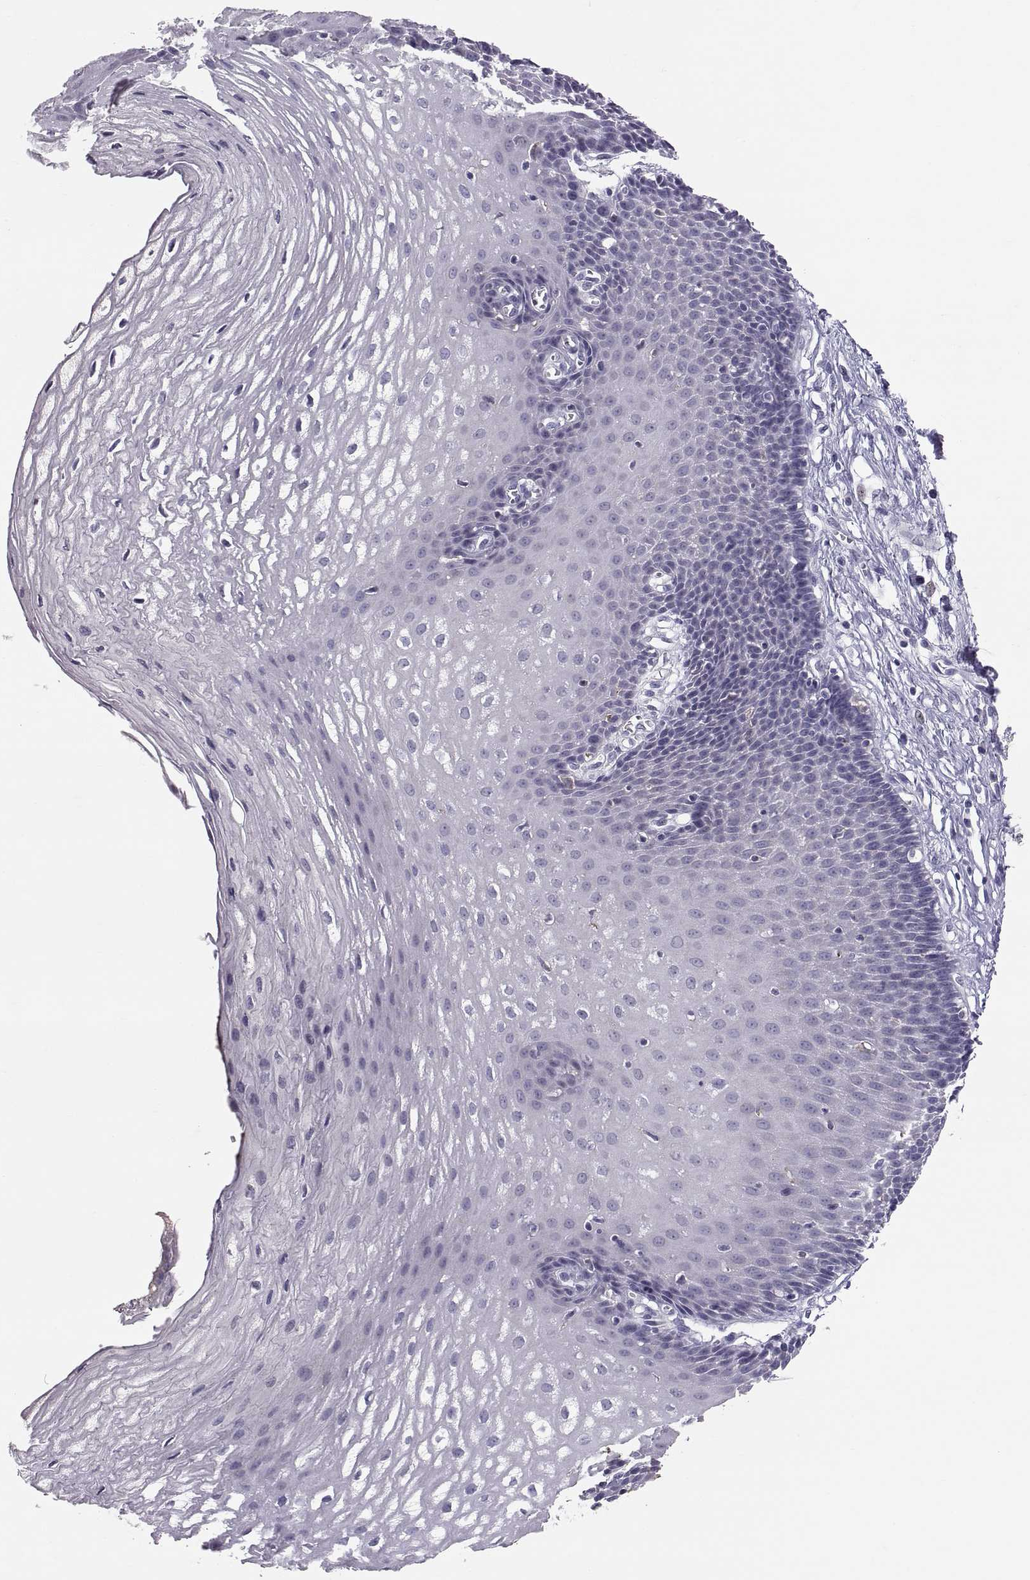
{"staining": {"intensity": "negative", "quantity": "none", "location": "none"}, "tissue": "esophagus", "cell_type": "Squamous epithelial cells", "image_type": "normal", "snomed": [{"axis": "morphology", "description": "Normal tissue, NOS"}, {"axis": "topography", "description": "Esophagus"}], "caption": "Immunohistochemistry micrograph of unremarkable human esophagus stained for a protein (brown), which exhibits no staining in squamous epithelial cells.", "gene": "PTN", "patient": {"sex": "male", "age": 72}}